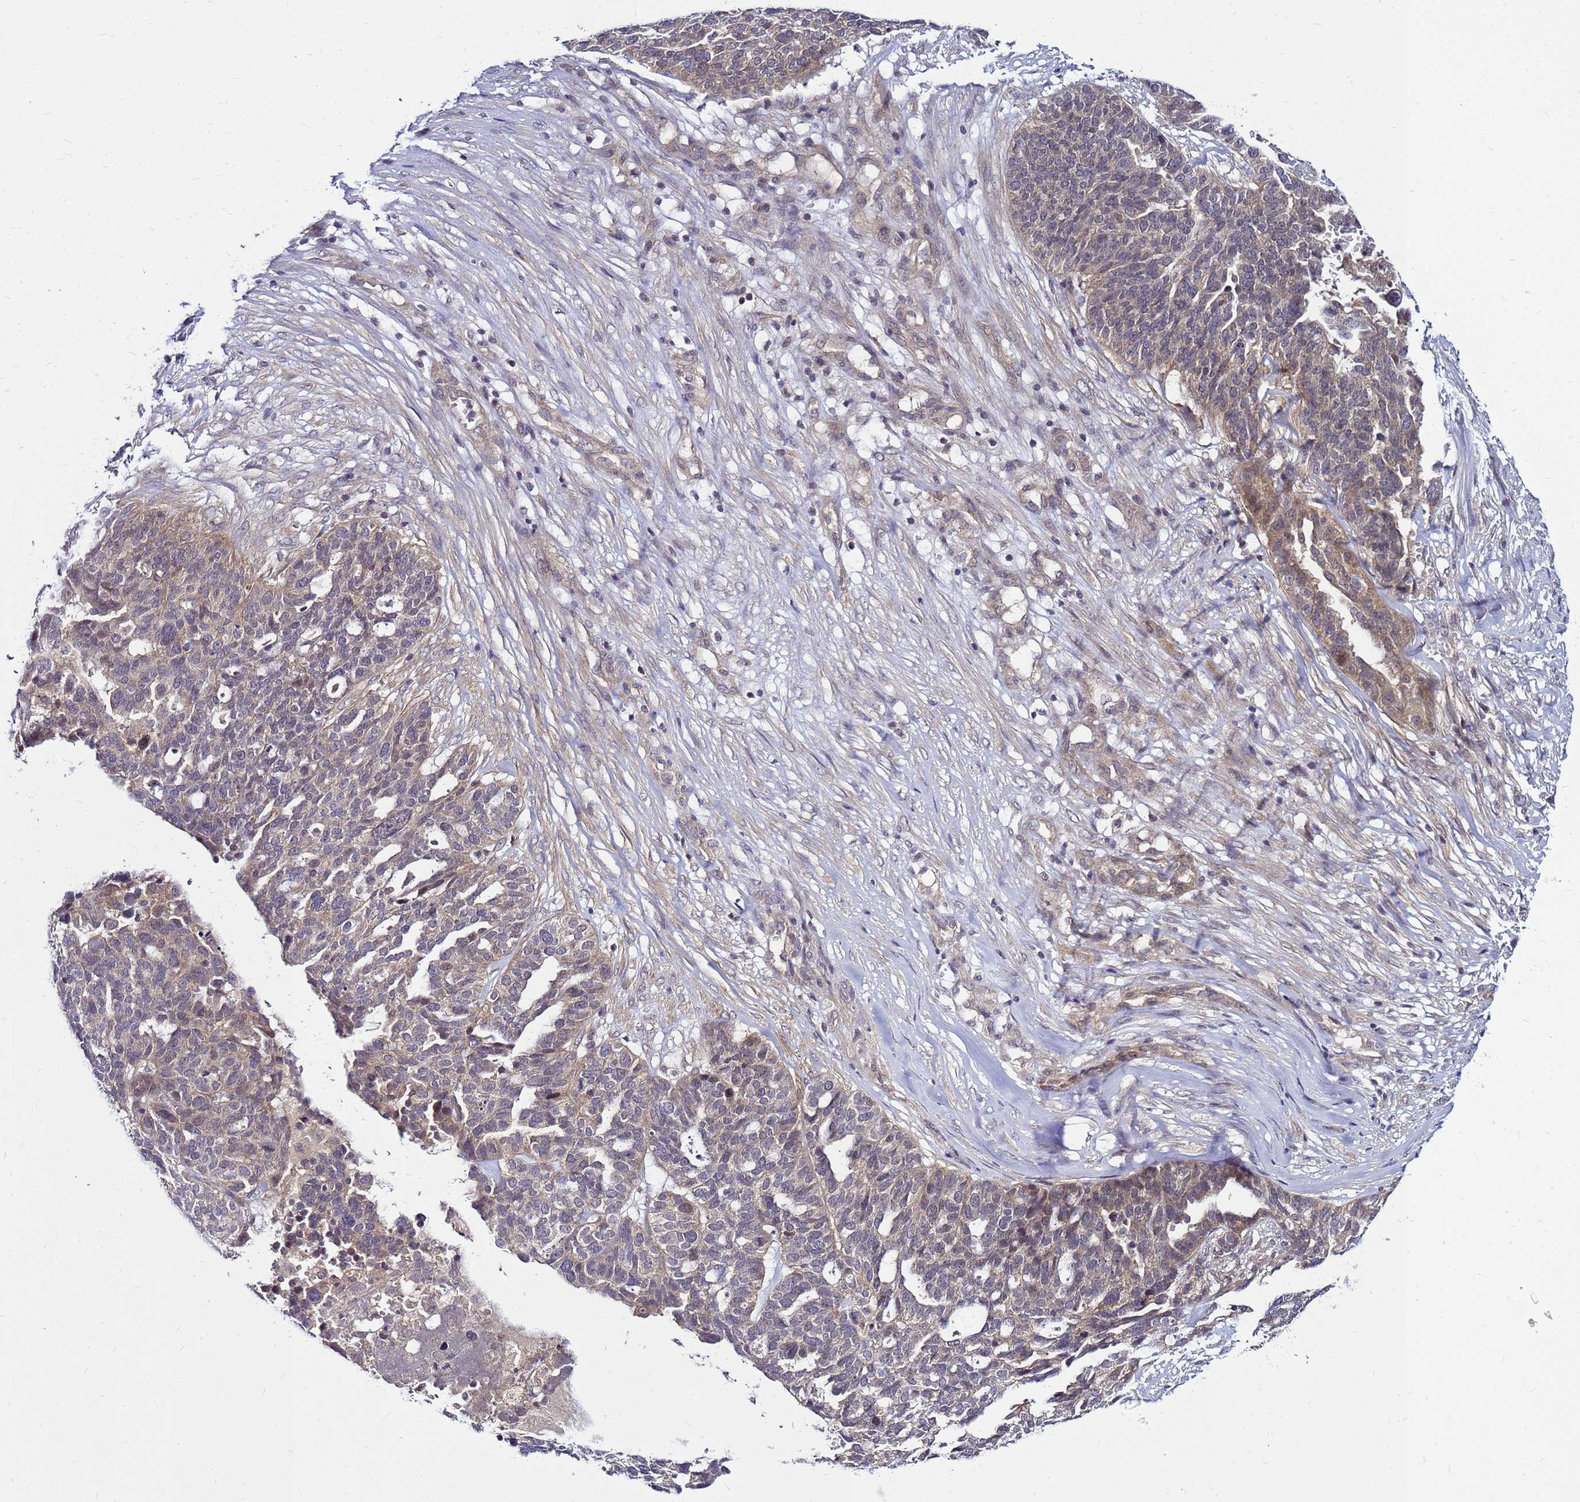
{"staining": {"intensity": "weak", "quantity": "25%-75%", "location": "cytoplasmic/membranous"}, "tissue": "ovarian cancer", "cell_type": "Tumor cells", "image_type": "cancer", "snomed": [{"axis": "morphology", "description": "Cystadenocarcinoma, serous, NOS"}, {"axis": "topography", "description": "Ovary"}], "caption": "A micrograph of human ovarian serous cystadenocarcinoma stained for a protein exhibits weak cytoplasmic/membranous brown staining in tumor cells.", "gene": "SAT1", "patient": {"sex": "female", "age": 59}}